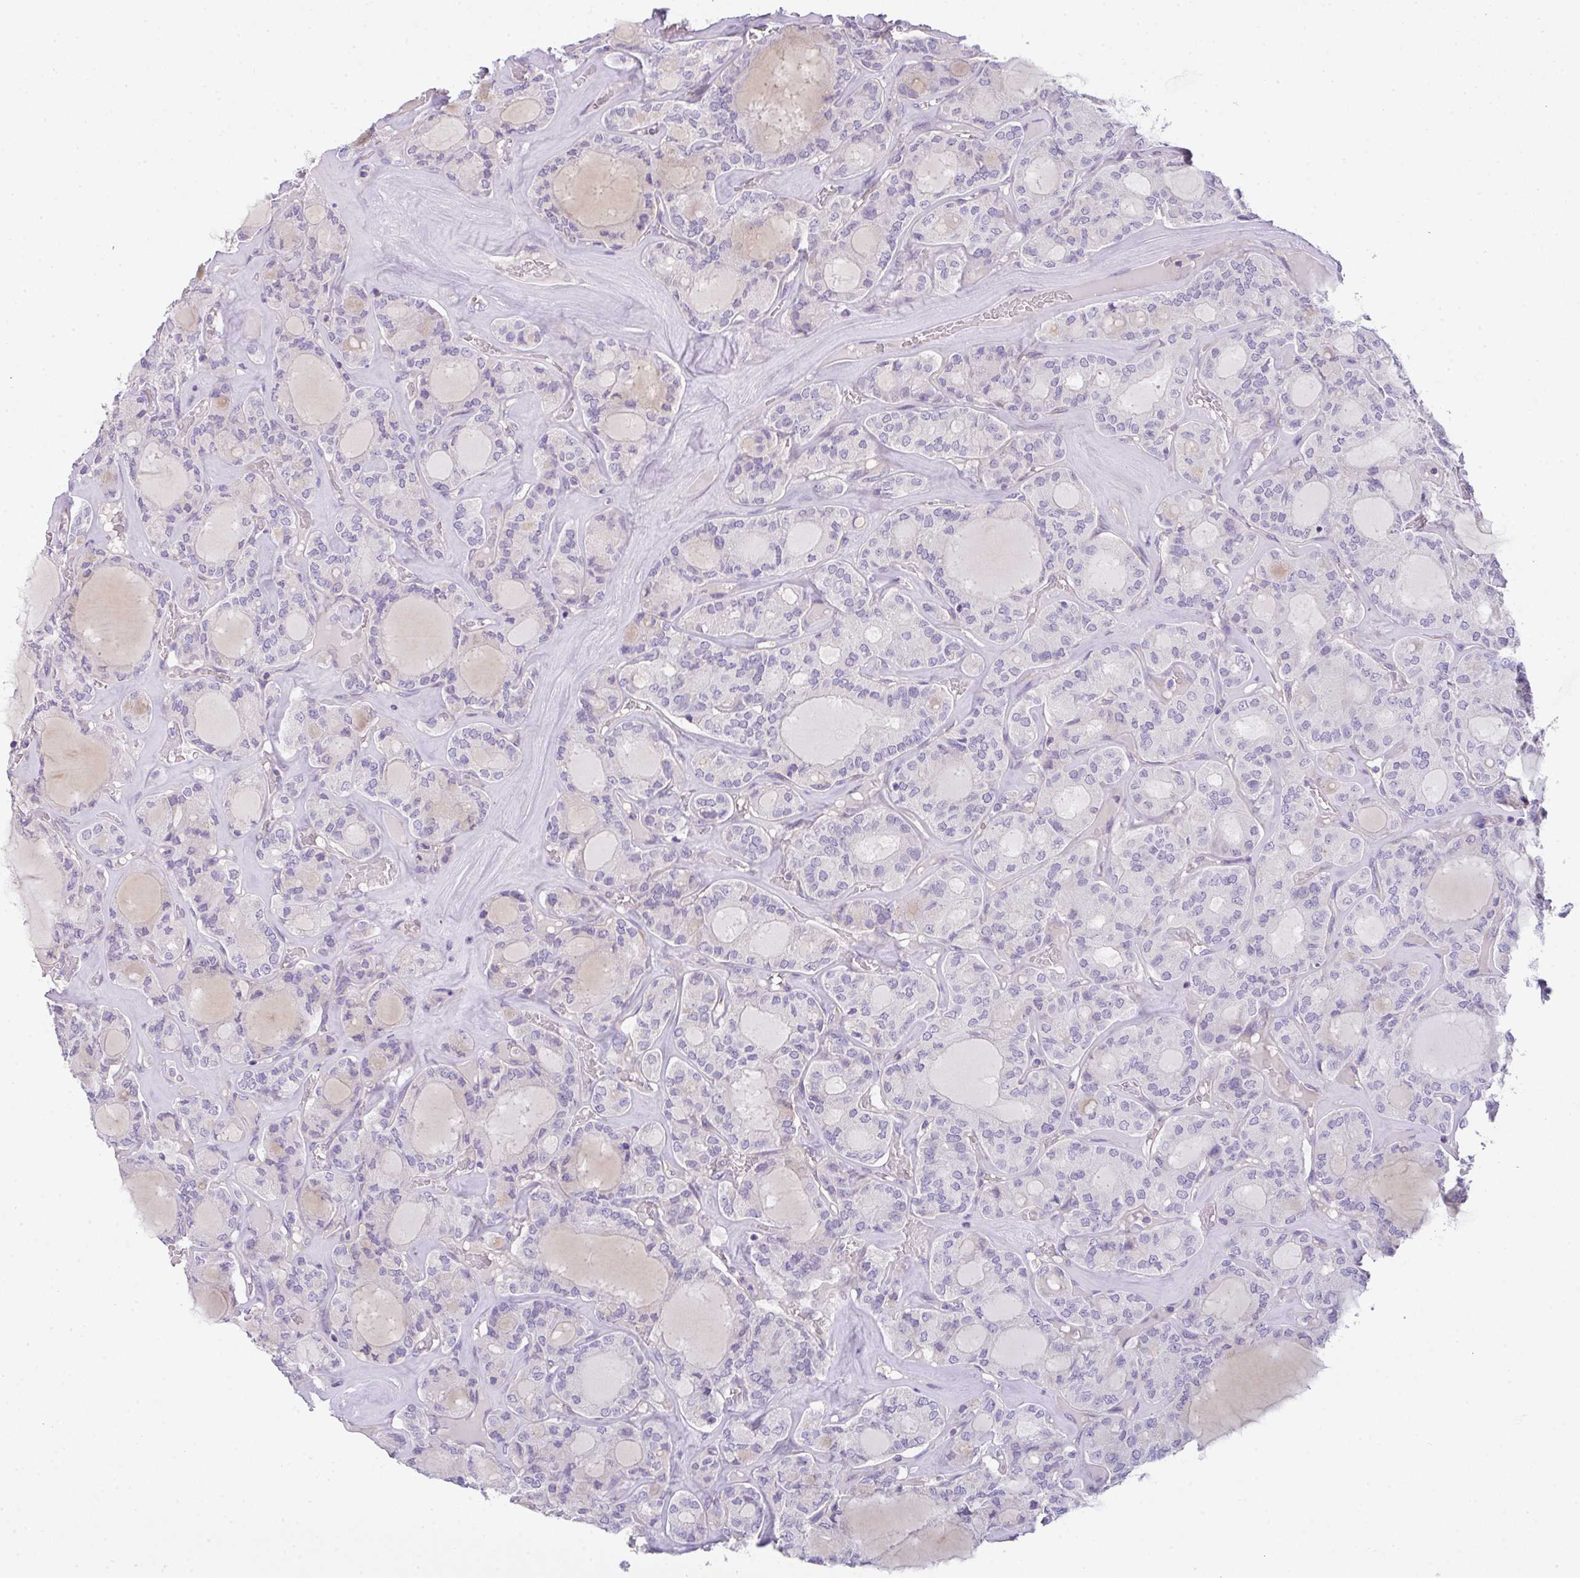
{"staining": {"intensity": "negative", "quantity": "none", "location": "none"}, "tissue": "thyroid cancer", "cell_type": "Tumor cells", "image_type": "cancer", "snomed": [{"axis": "morphology", "description": "Papillary adenocarcinoma, NOS"}, {"axis": "topography", "description": "Thyroid gland"}], "caption": "DAB (3,3'-diaminobenzidine) immunohistochemical staining of human thyroid papillary adenocarcinoma displays no significant expression in tumor cells.", "gene": "FILIP1", "patient": {"sex": "male", "age": 87}}